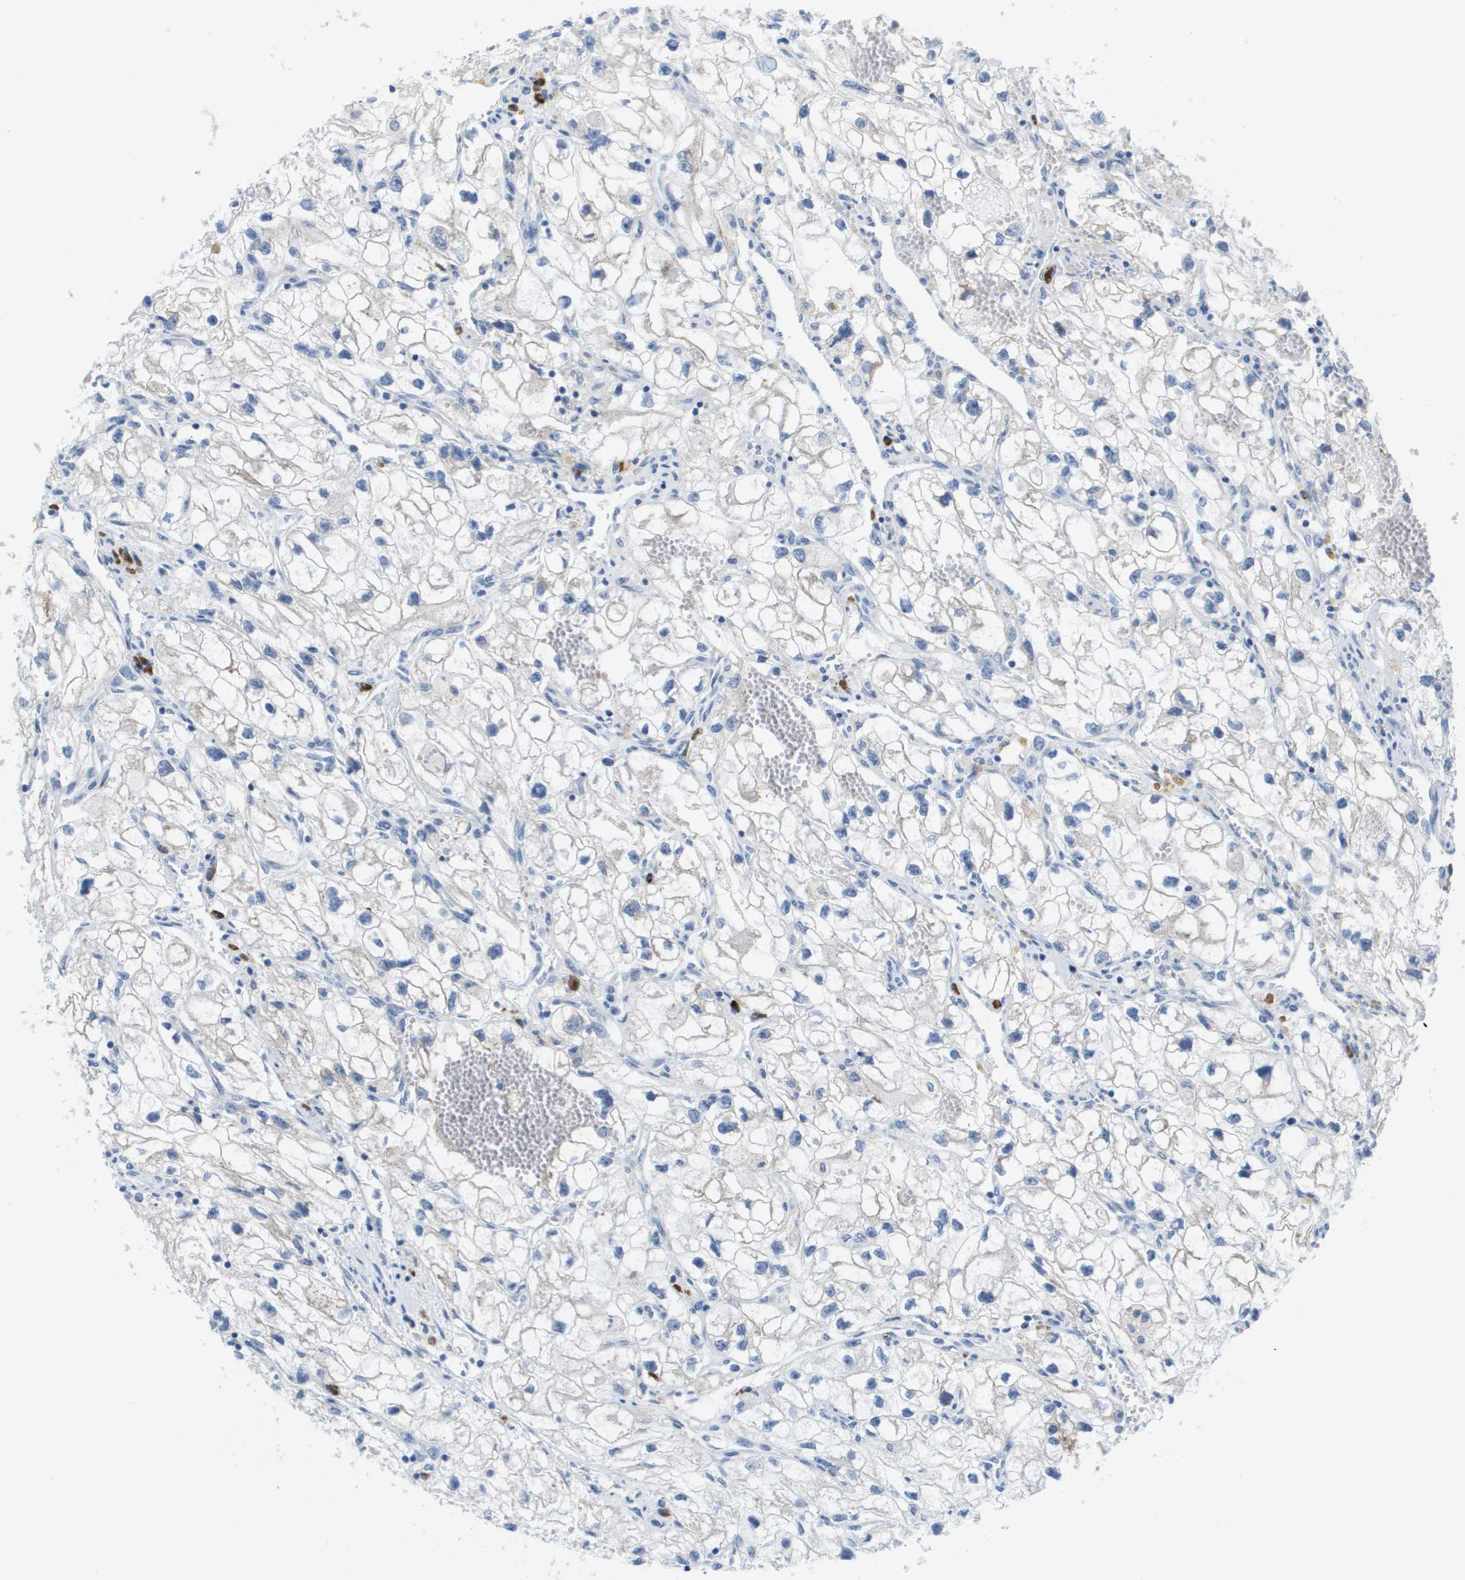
{"staining": {"intensity": "negative", "quantity": "none", "location": "none"}, "tissue": "renal cancer", "cell_type": "Tumor cells", "image_type": "cancer", "snomed": [{"axis": "morphology", "description": "Adenocarcinoma, NOS"}, {"axis": "topography", "description": "Kidney"}], "caption": "IHC of human renal cancer displays no staining in tumor cells. (Immunohistochemistry, brightfield microscopy, high magnification).", "gene": "CD3G", "patient": {"sex": "female", "age": 70}}